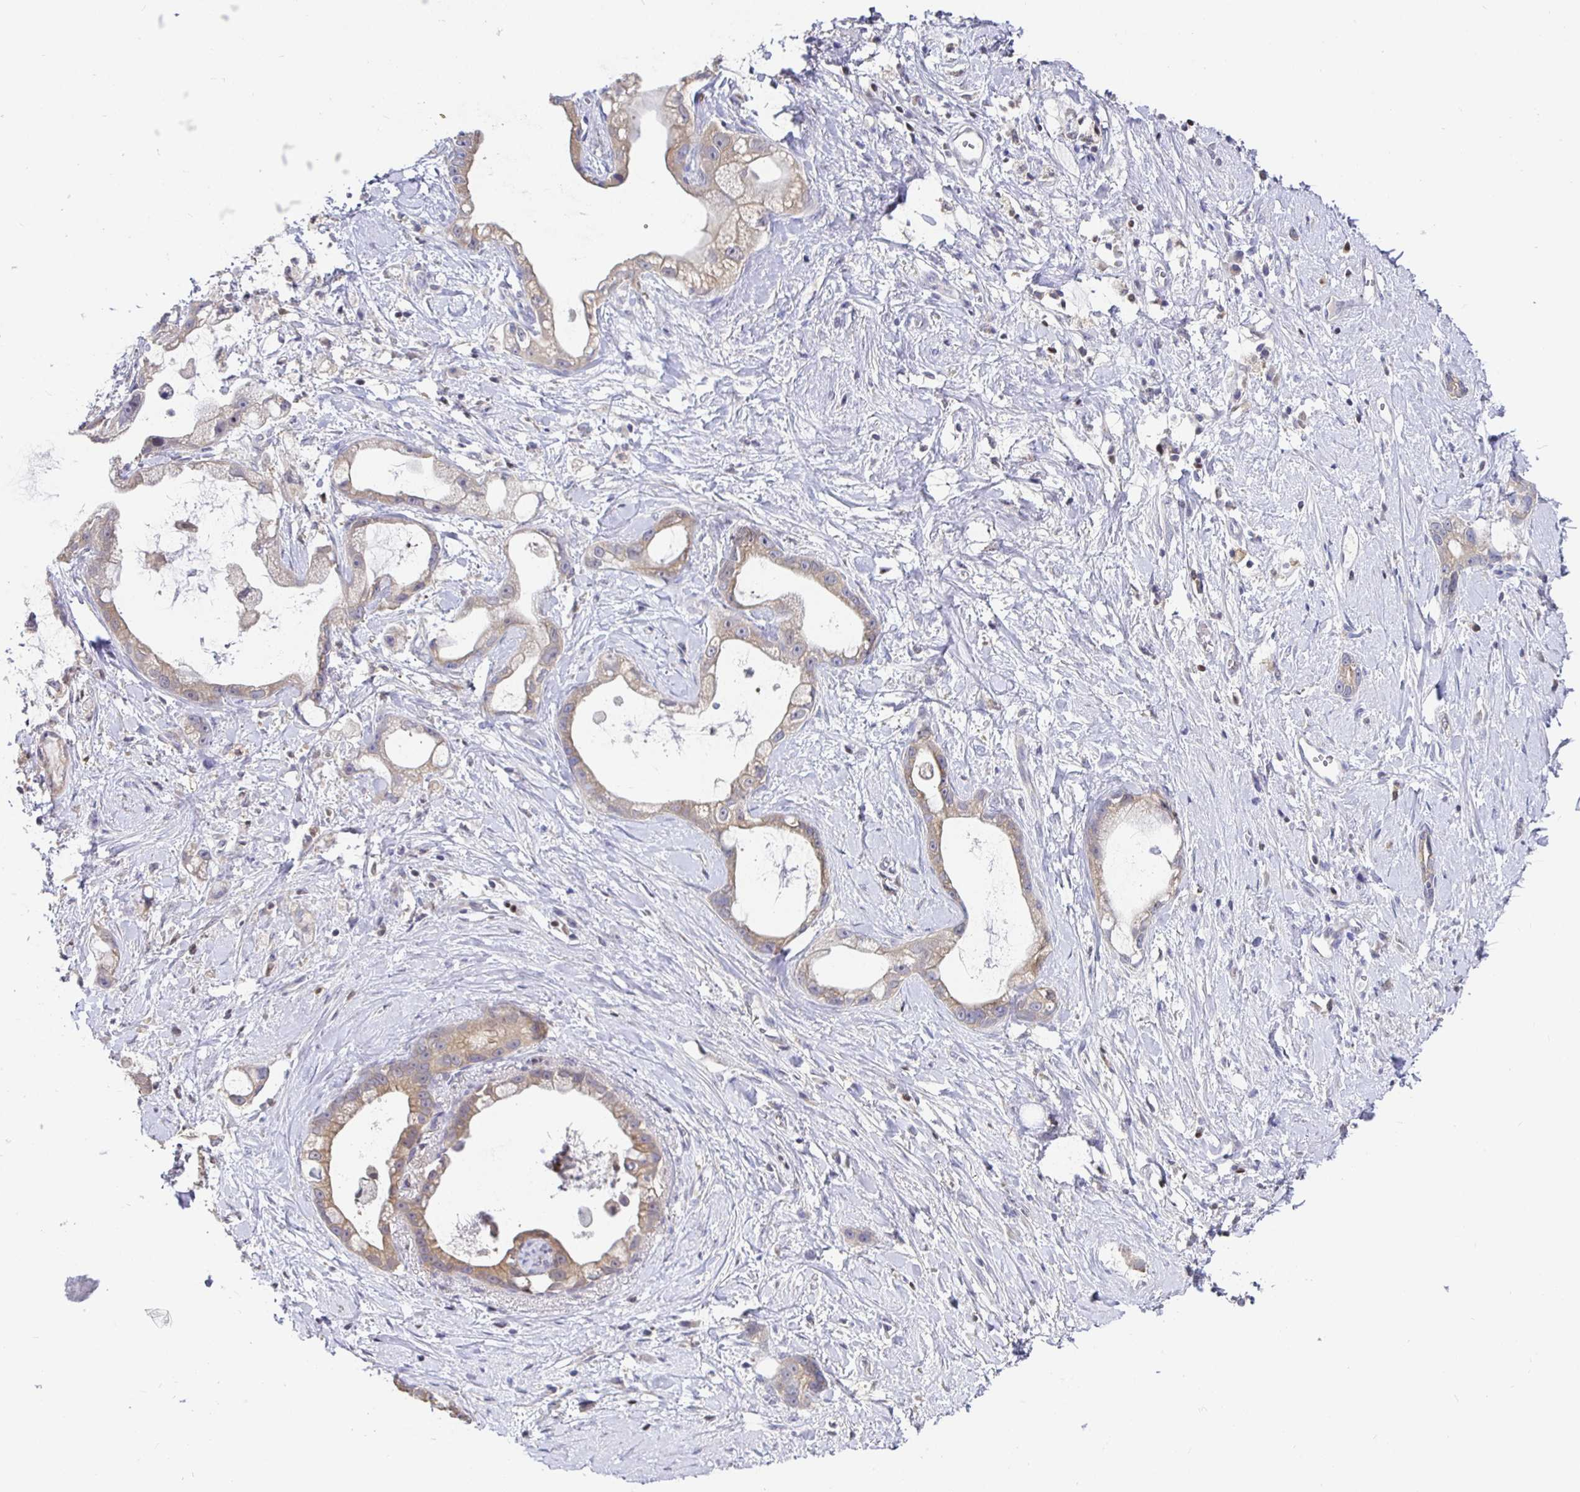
{"staining": {"intensity": "moderate", "quantity": ">75%", "location": "cytoplasmic/membranous"}, "tissue": "stomach cancer", "cell_type": "Tumor cells", "image_type": "cancer", "snomed": [{"axis": "morphology", "description": "Adenocarcinoma, NOS"}, {"axis": "topography", "description": "Stomach"}], "caption": "Stomach adenocarcinoma stained with DAB immunohistochemistry reveals medium levels of moderate cytoplasmic/membranous staining in approximately >75% of tumor cells. Using DAB (3,3'-diaminobenzidine) (brown) and hematoxylin (blue) stains, captured at high magnification using brightfield microscopy.", "gene": "SATB1", "patient": {"sex": "male", "age": 55}}